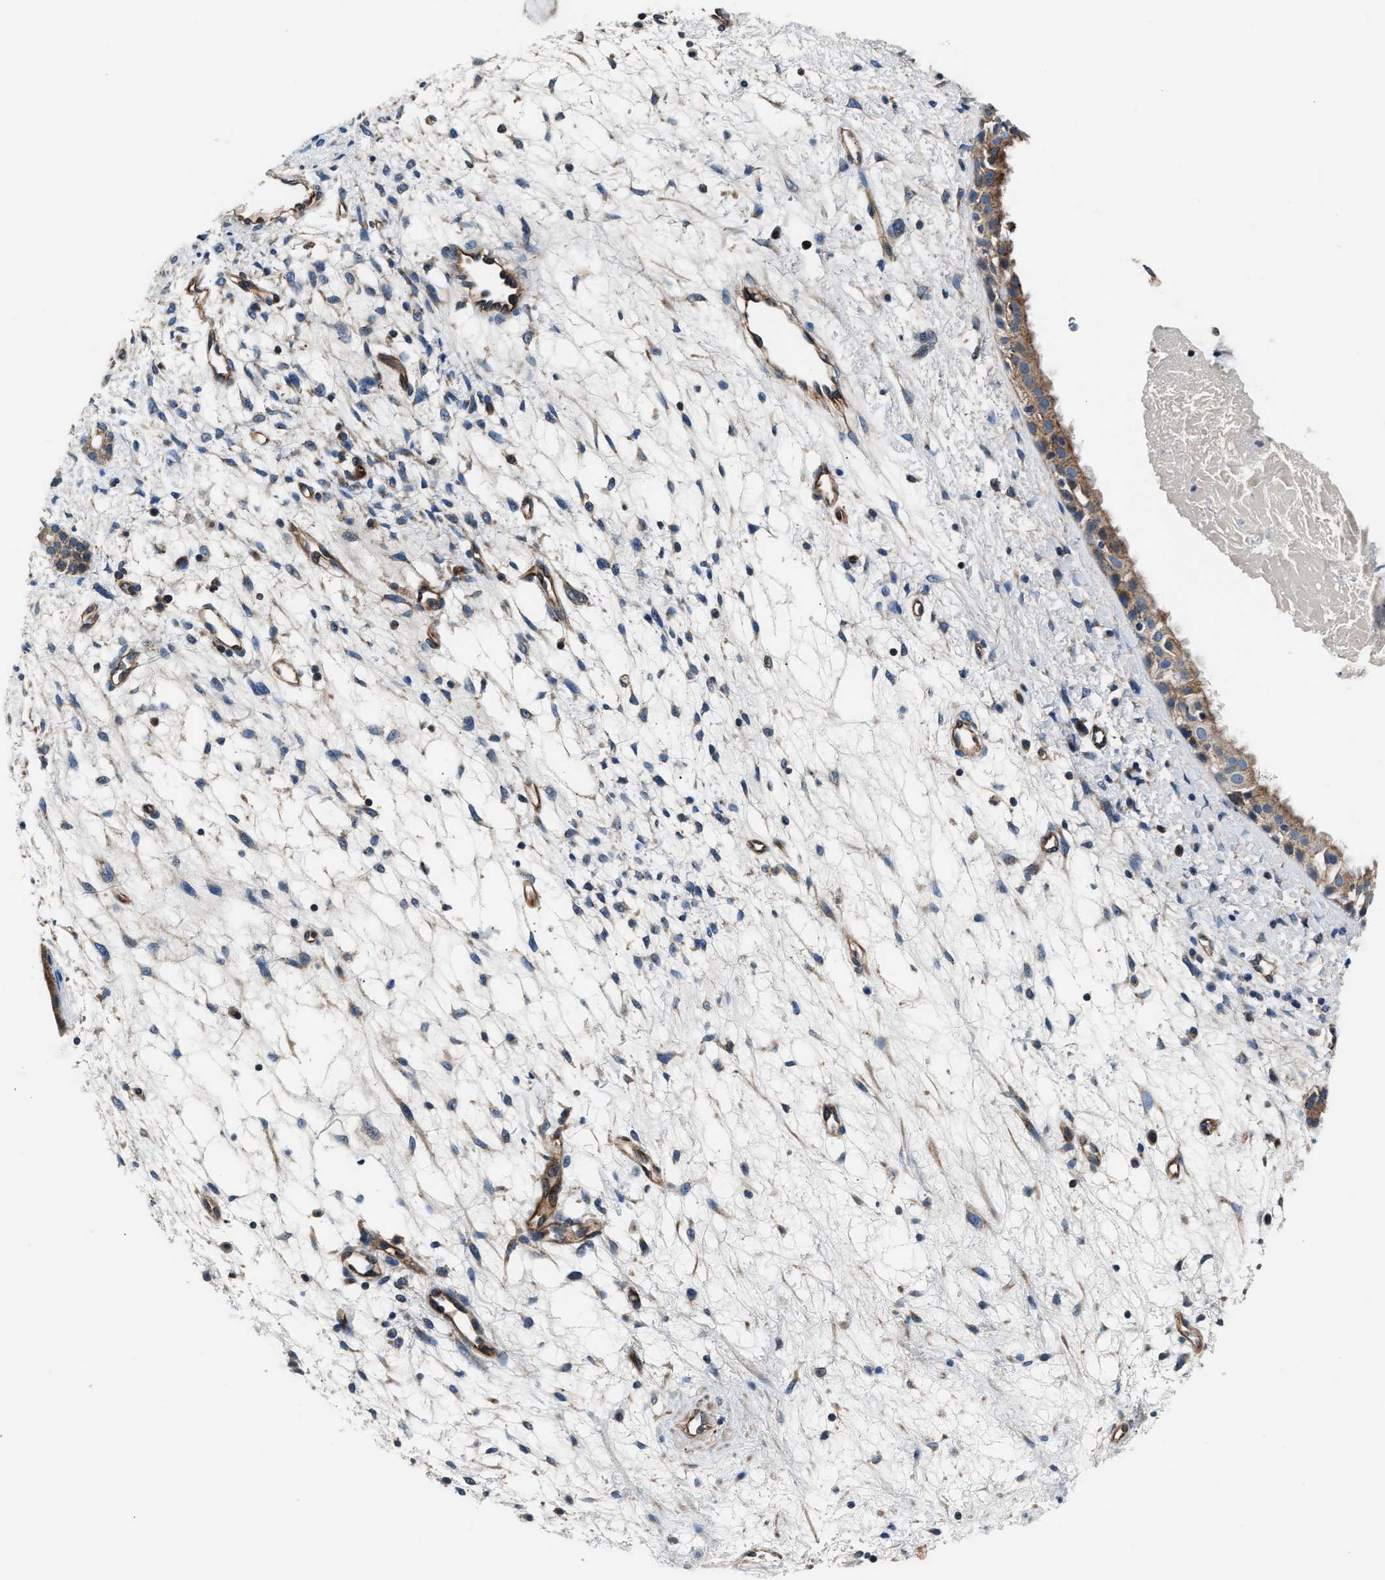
{"staining": {"intensity": "strong", "quantity": ">75%", "location": "cytoplasmic/membranous"}, "tissue": "nasopharynx", "cell_type": "Respiratory epithelial cells", "image_type": "normal", "snomed": [{"axis": "morphology", "description": "Normal tissue, NOS"}, {"axis": "topography", "description": "Nasopharynx"}], "caption": "This histopathology image shows immunohistochemistry (IHC) staining of unremarkable nasopharynx, with high strong cytoplasmic/membranous staining in approximately >75% of respiratory epithelial cells.", "gene": "ENSG00000281039", "patient": {"sex": "male", "age": 22}}